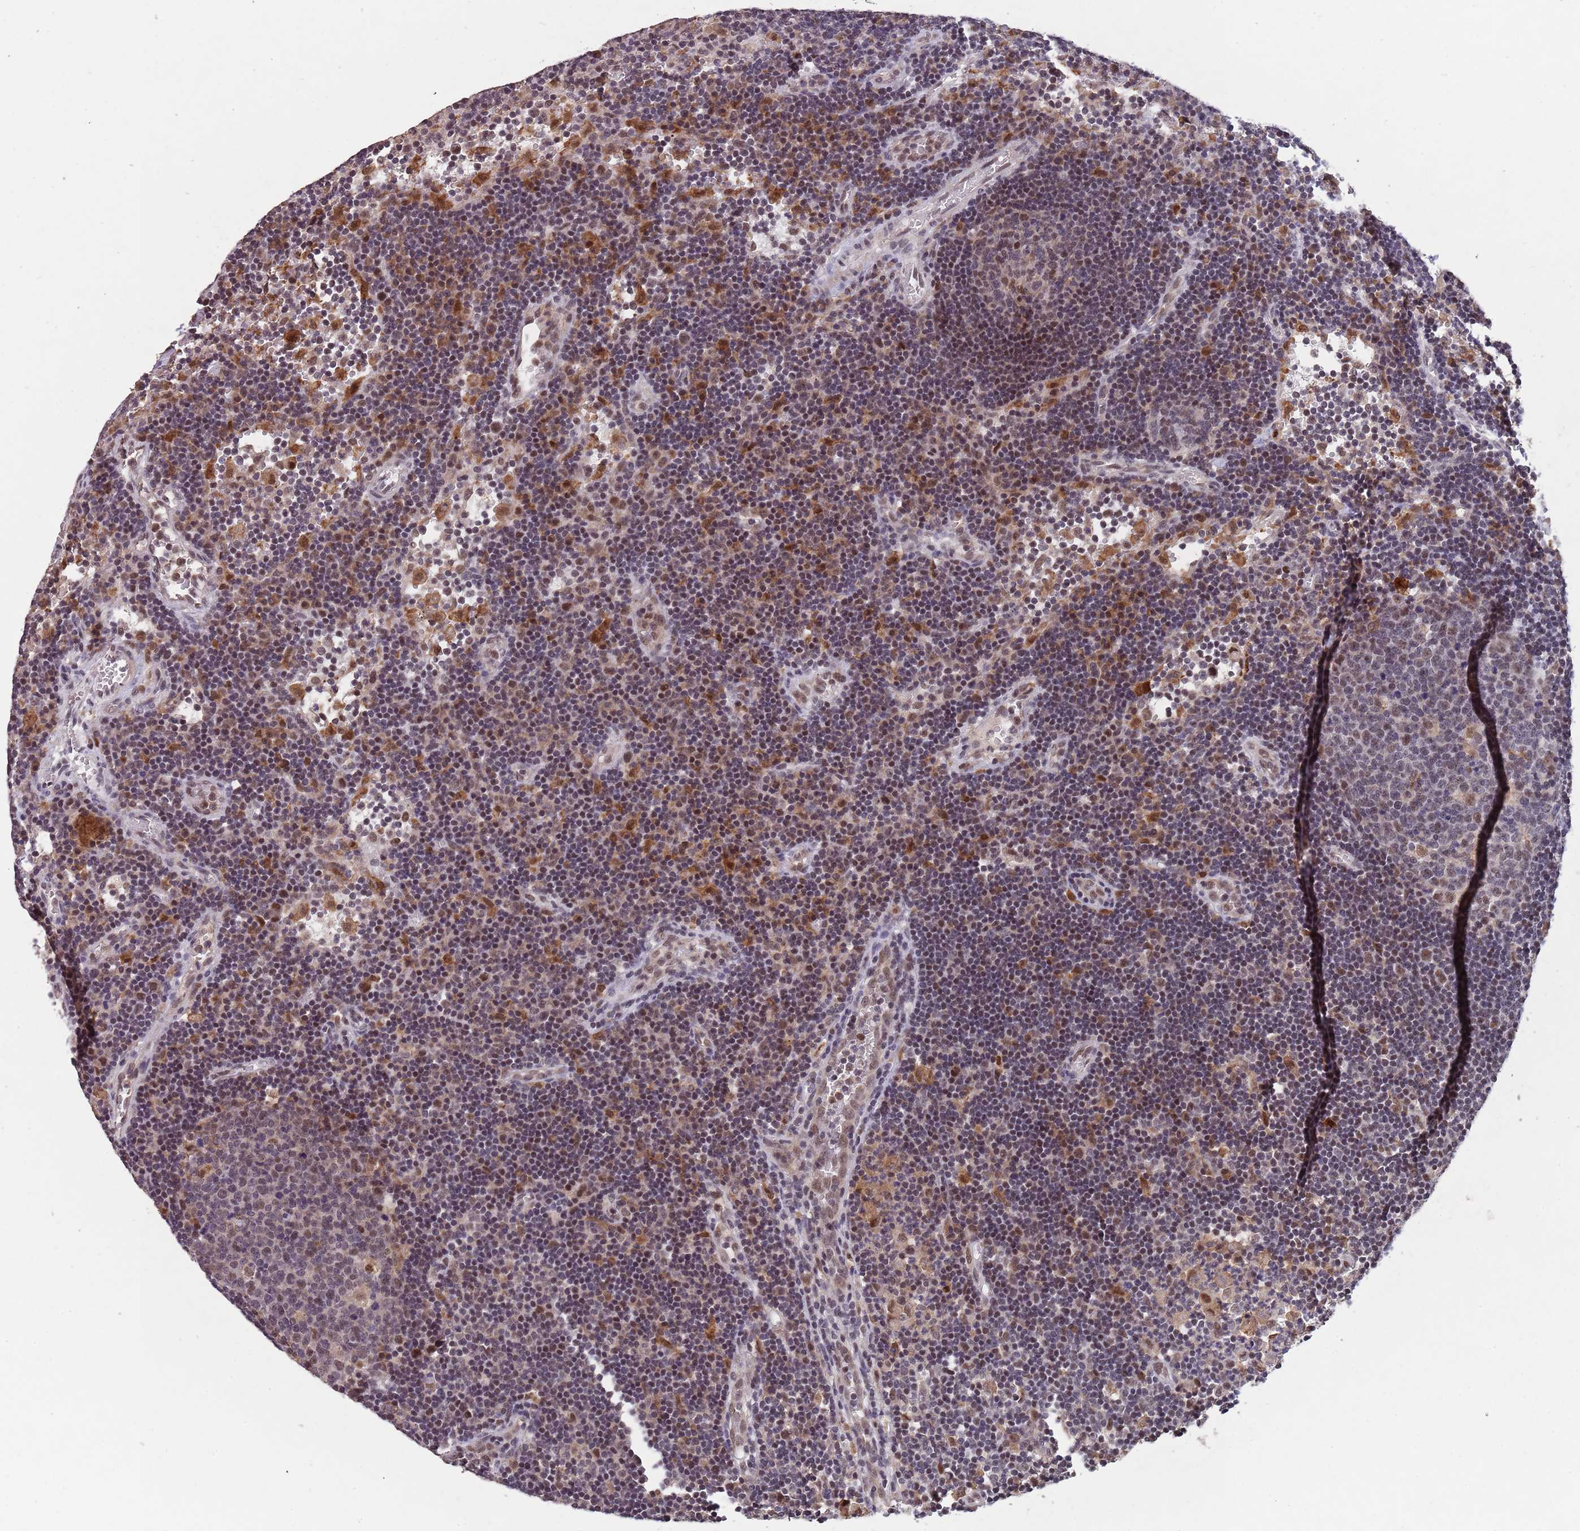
{"staining": {"intensity": "moderate", "quantity": "<25%", "location": "cytoplasmic/membranous,nuclear"}, "tissue": "lymph node", "cell_type": "Germinal center cells", "image_type": "normal", "snomed": [{"axis": "morphology", "description": "Normal tissue, NOS"}, {"axis": "topography", "description": "Lymph node"}], "caption": "Immunohistochemical staining of benign lymph node displays moderate cytoplasmic/membranous,nuclear protein positivity in approximately <25% of germinal center cells. The protein is shown in brown color, while the nuclei are stained blue.", "gene": "ZNF639", "patient": {"sex": "male", "age": 62}}